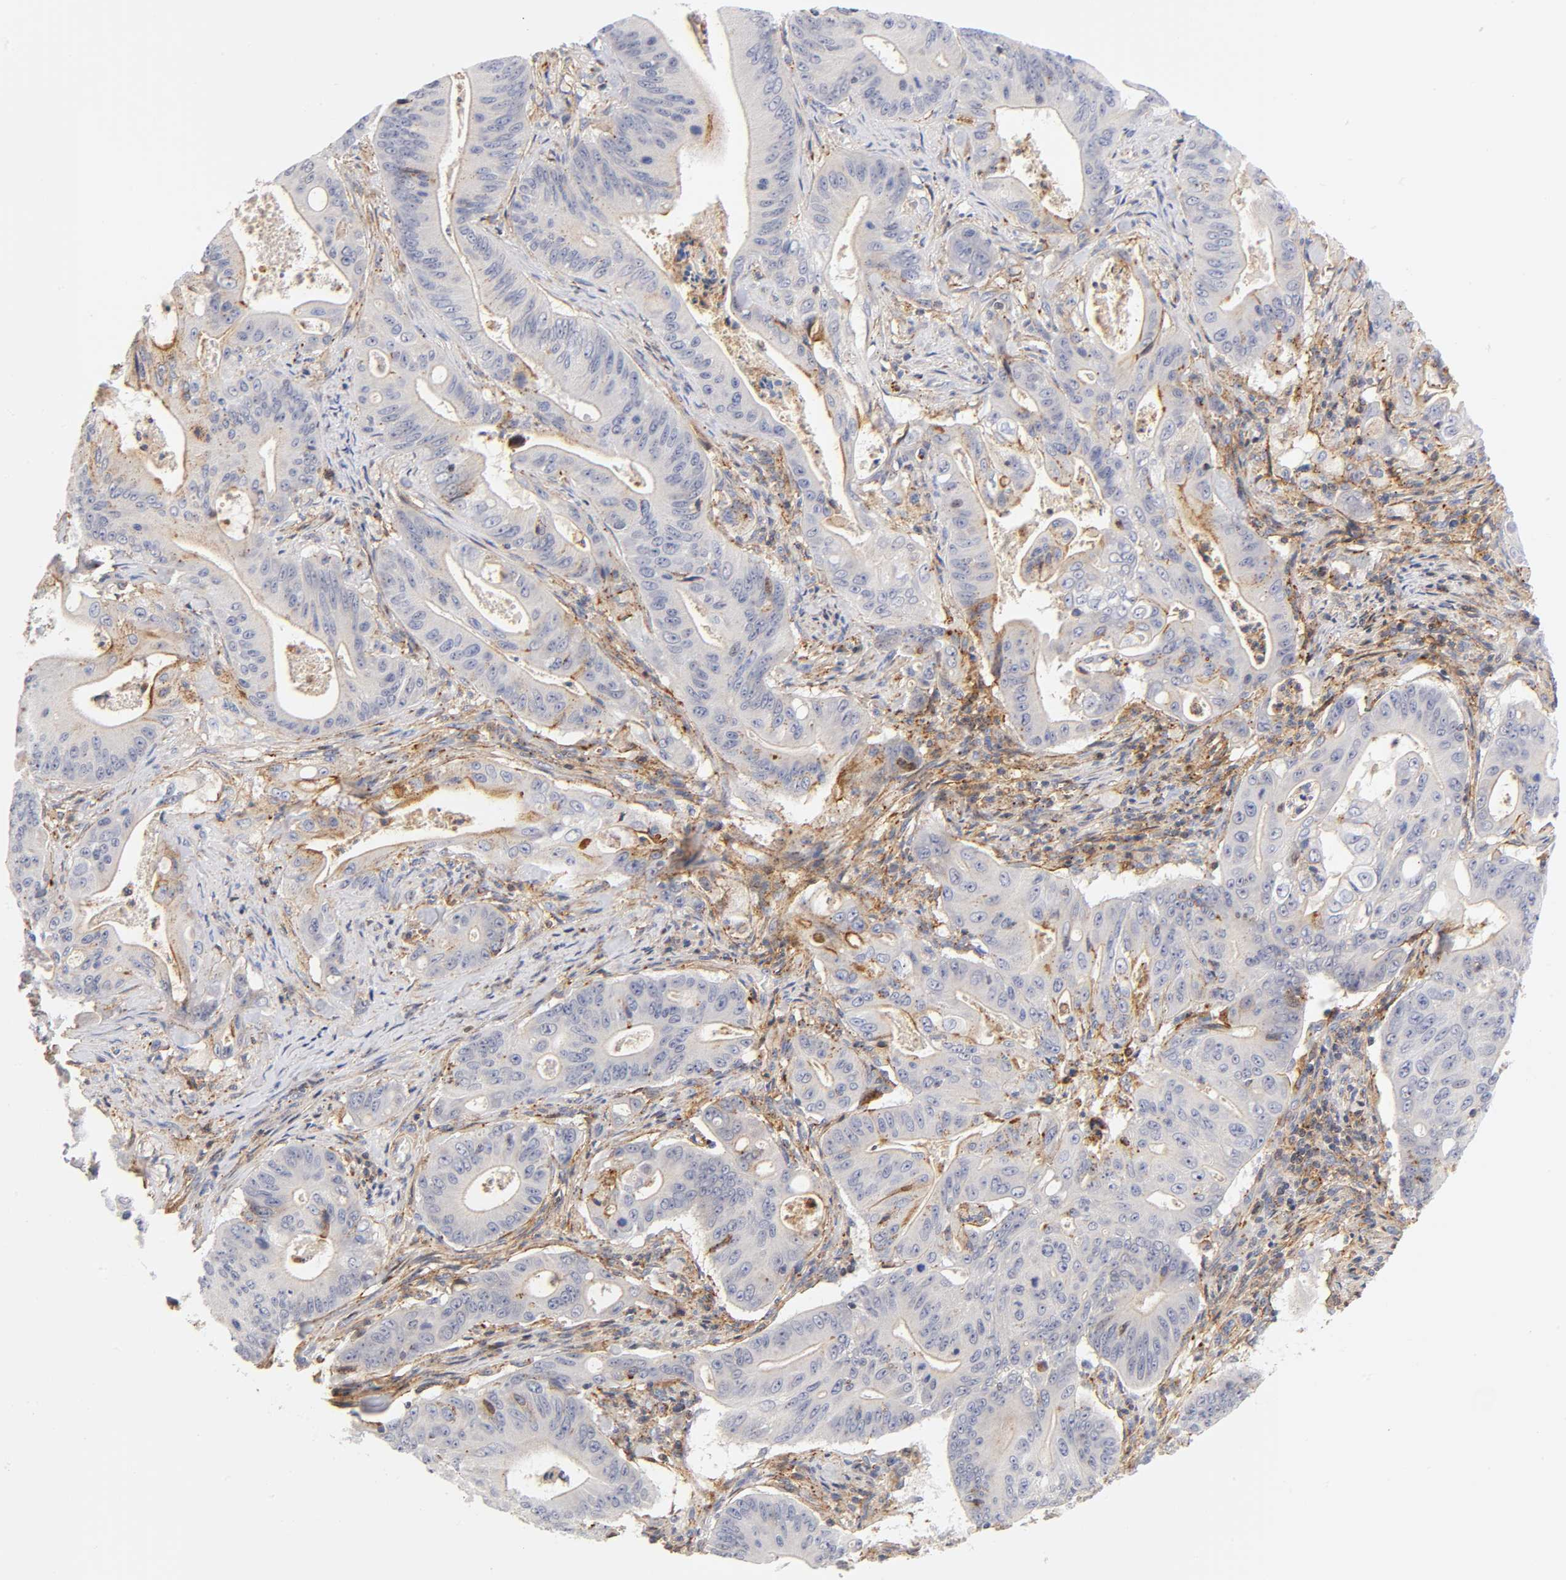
{"staining": {"intensity": "moderate", "quantity": "<25%", "location": "cytoplasmic/membranous"}, "tissue": "pancreatic cancer", "cell_type": "Tumor cells", "image_type": "cancer", "snomed": [{"axis": "morphology", "description": "Normal tissue, NOS"}, {"axis": "topography", "description": "Lymph node"}], "caption": "The photomicrograph reveals a brown stain indicating the presence of a protein in the cytoplasmic/membranous of tumor cells in pancreatic cancer.", "gene": "ANXA7", "patient": {"sex": "male", "age": 62}}